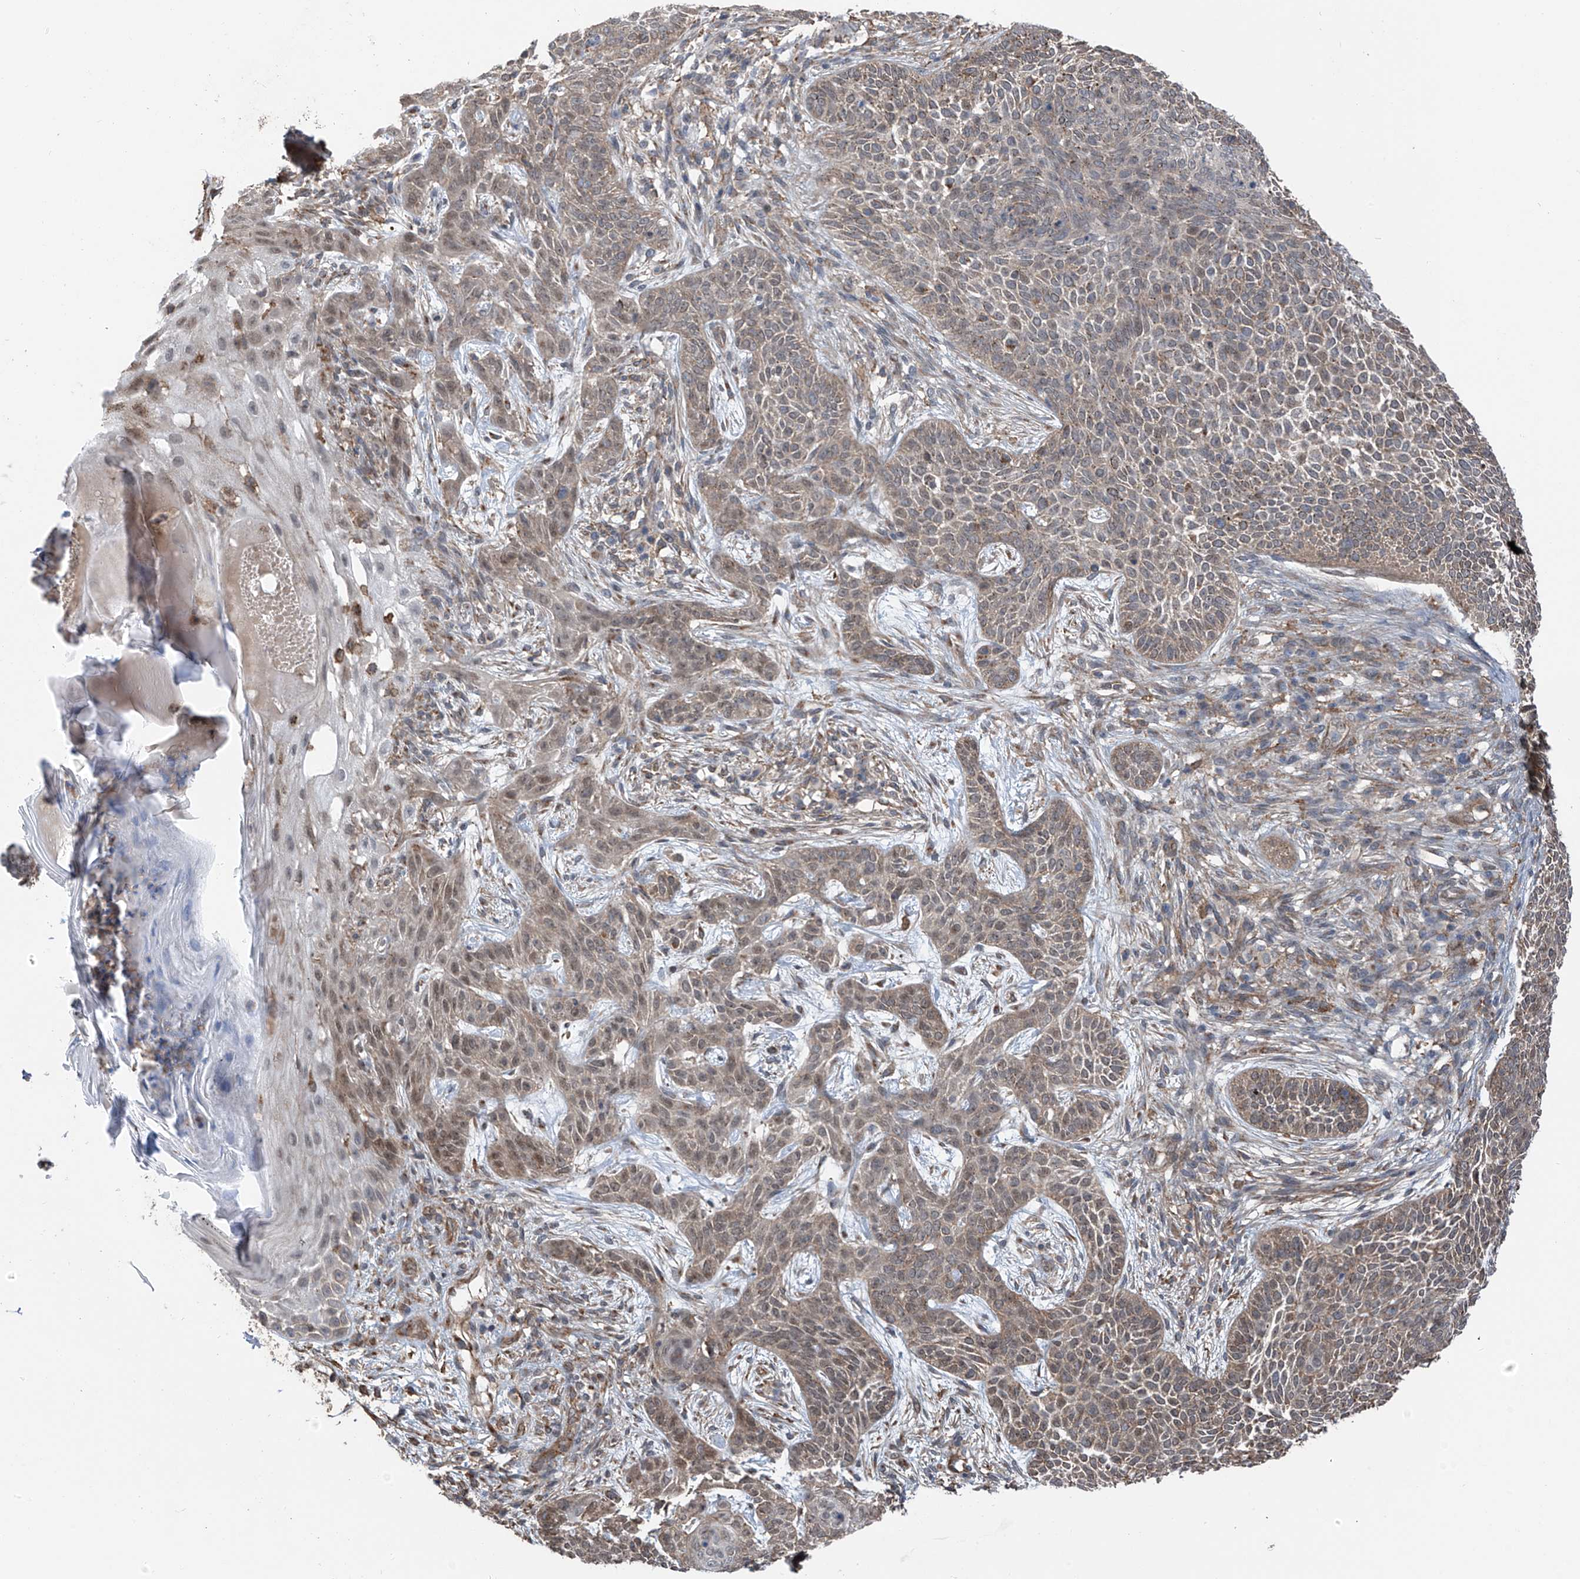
{"staining": {"intensity": "moderate", "quantity": "25%-75%", "location": "cytoplasmic/membranous,nuclear"}, "tissue": "skin cancer", "cell_type": "Tumor cells", "image_type": "cancer", "snomed": [{"axis": "morphology", "description": "Basal cell carcinoma"}, {"axis": "topography", "description": "Skin"}], "caption": "Human skin cancer stained with a brown dye reveals moderate cytoplasmic/membranous and nuclear positive positivity in approximately 25%-75% of tumor cells.", "gene": "ZNF189", "patient": {"sex": "male", "age": 85}}